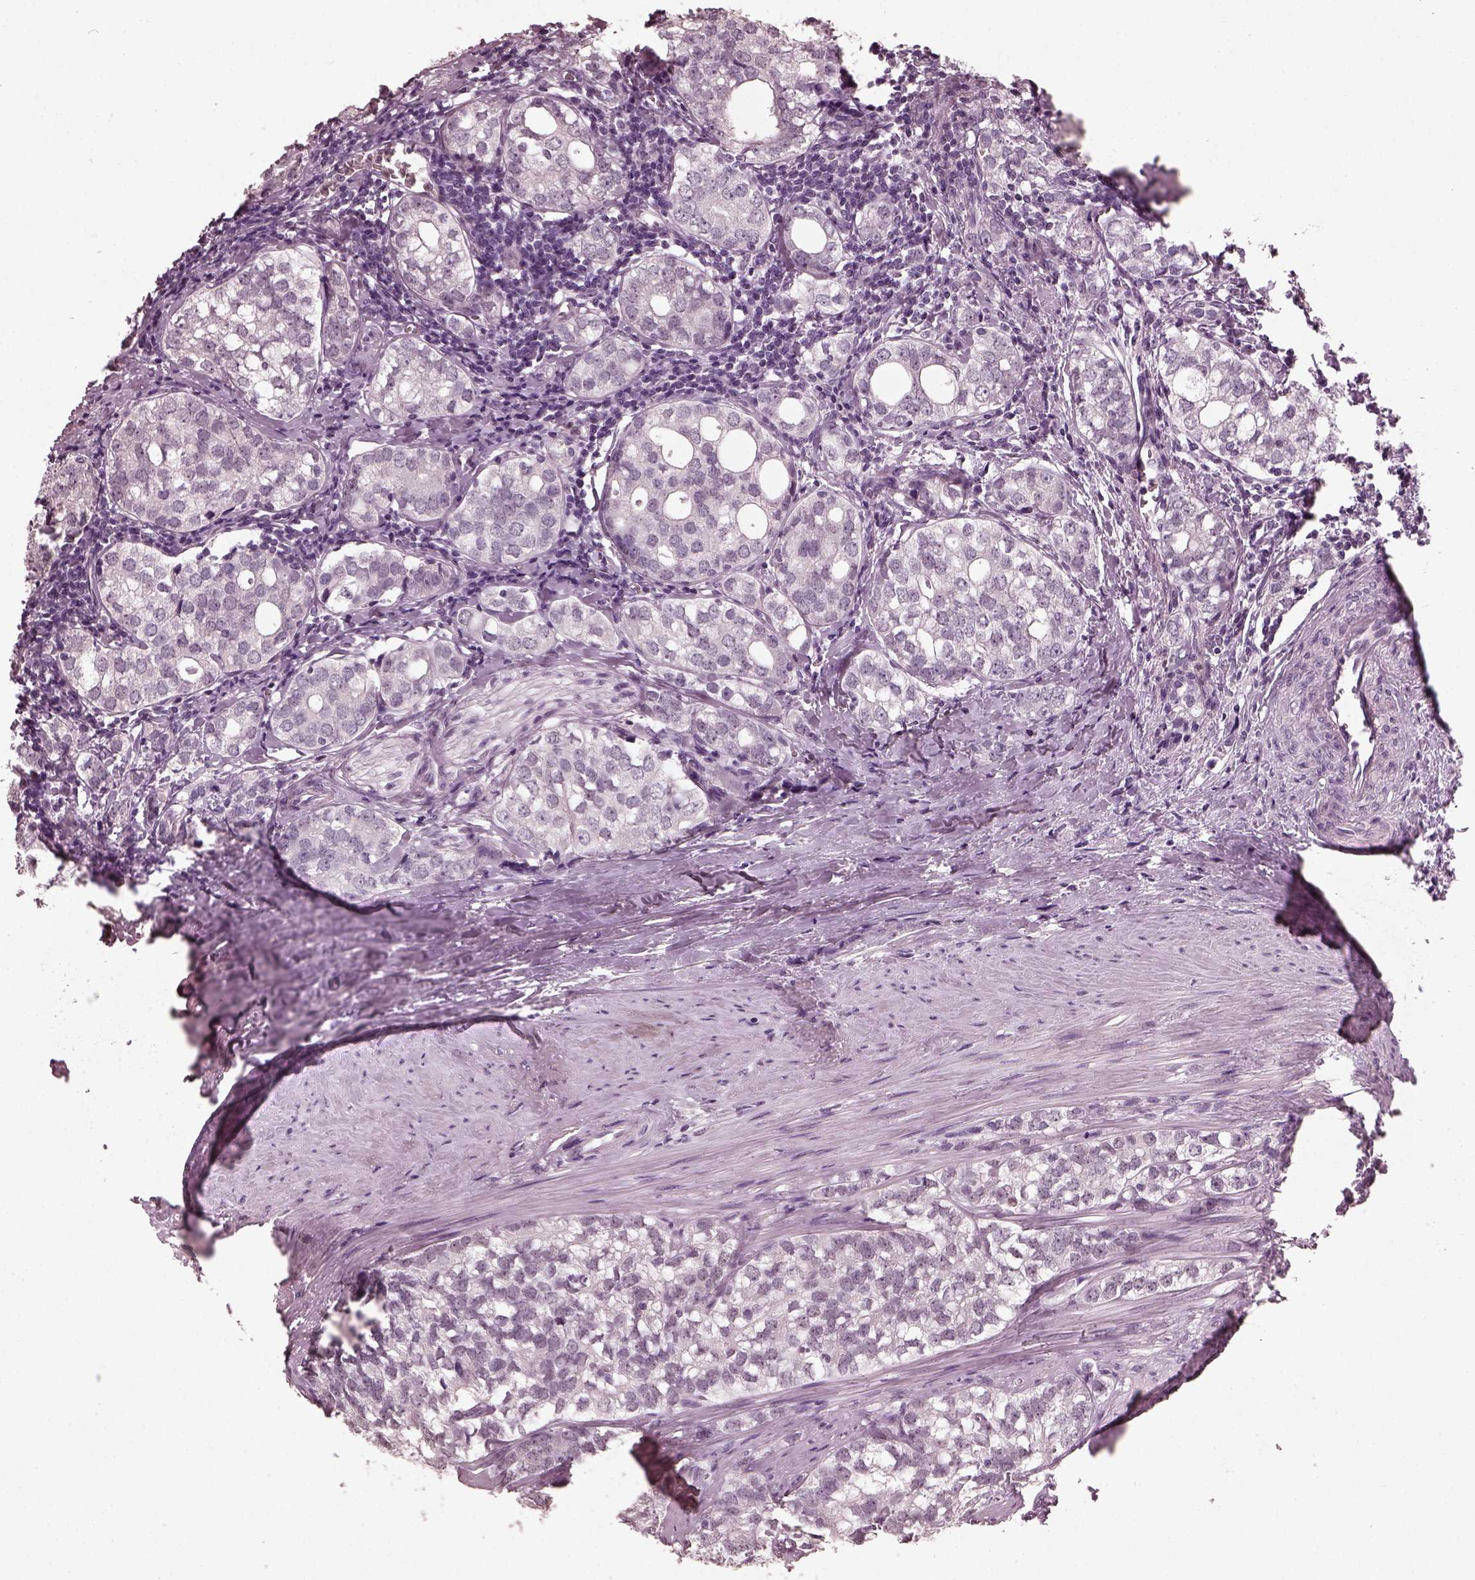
{"staining": {"intensity": "negative", "quantity": "none", "location": "none"}, "tissue": "prostate cancer", "cell_type": "Tumor cells", "image_type": "cancer", "snomed": [{"axis": "morphology", "description": "Adenocarcinoma, NOS"}, {"axis": "topography", "description": "Prostate and seminal vesicle, NOS"}], "caption": "A micrograph of human prostate cancer (adenocarcinoma) is negative for staining in tumor cells. (DAB (3,3'-diaminobenzidine) immunohistochemistry with hematoxylin counter stain).", "gene": "TSKS", "patient": {"sex": "male", "age": 63}}